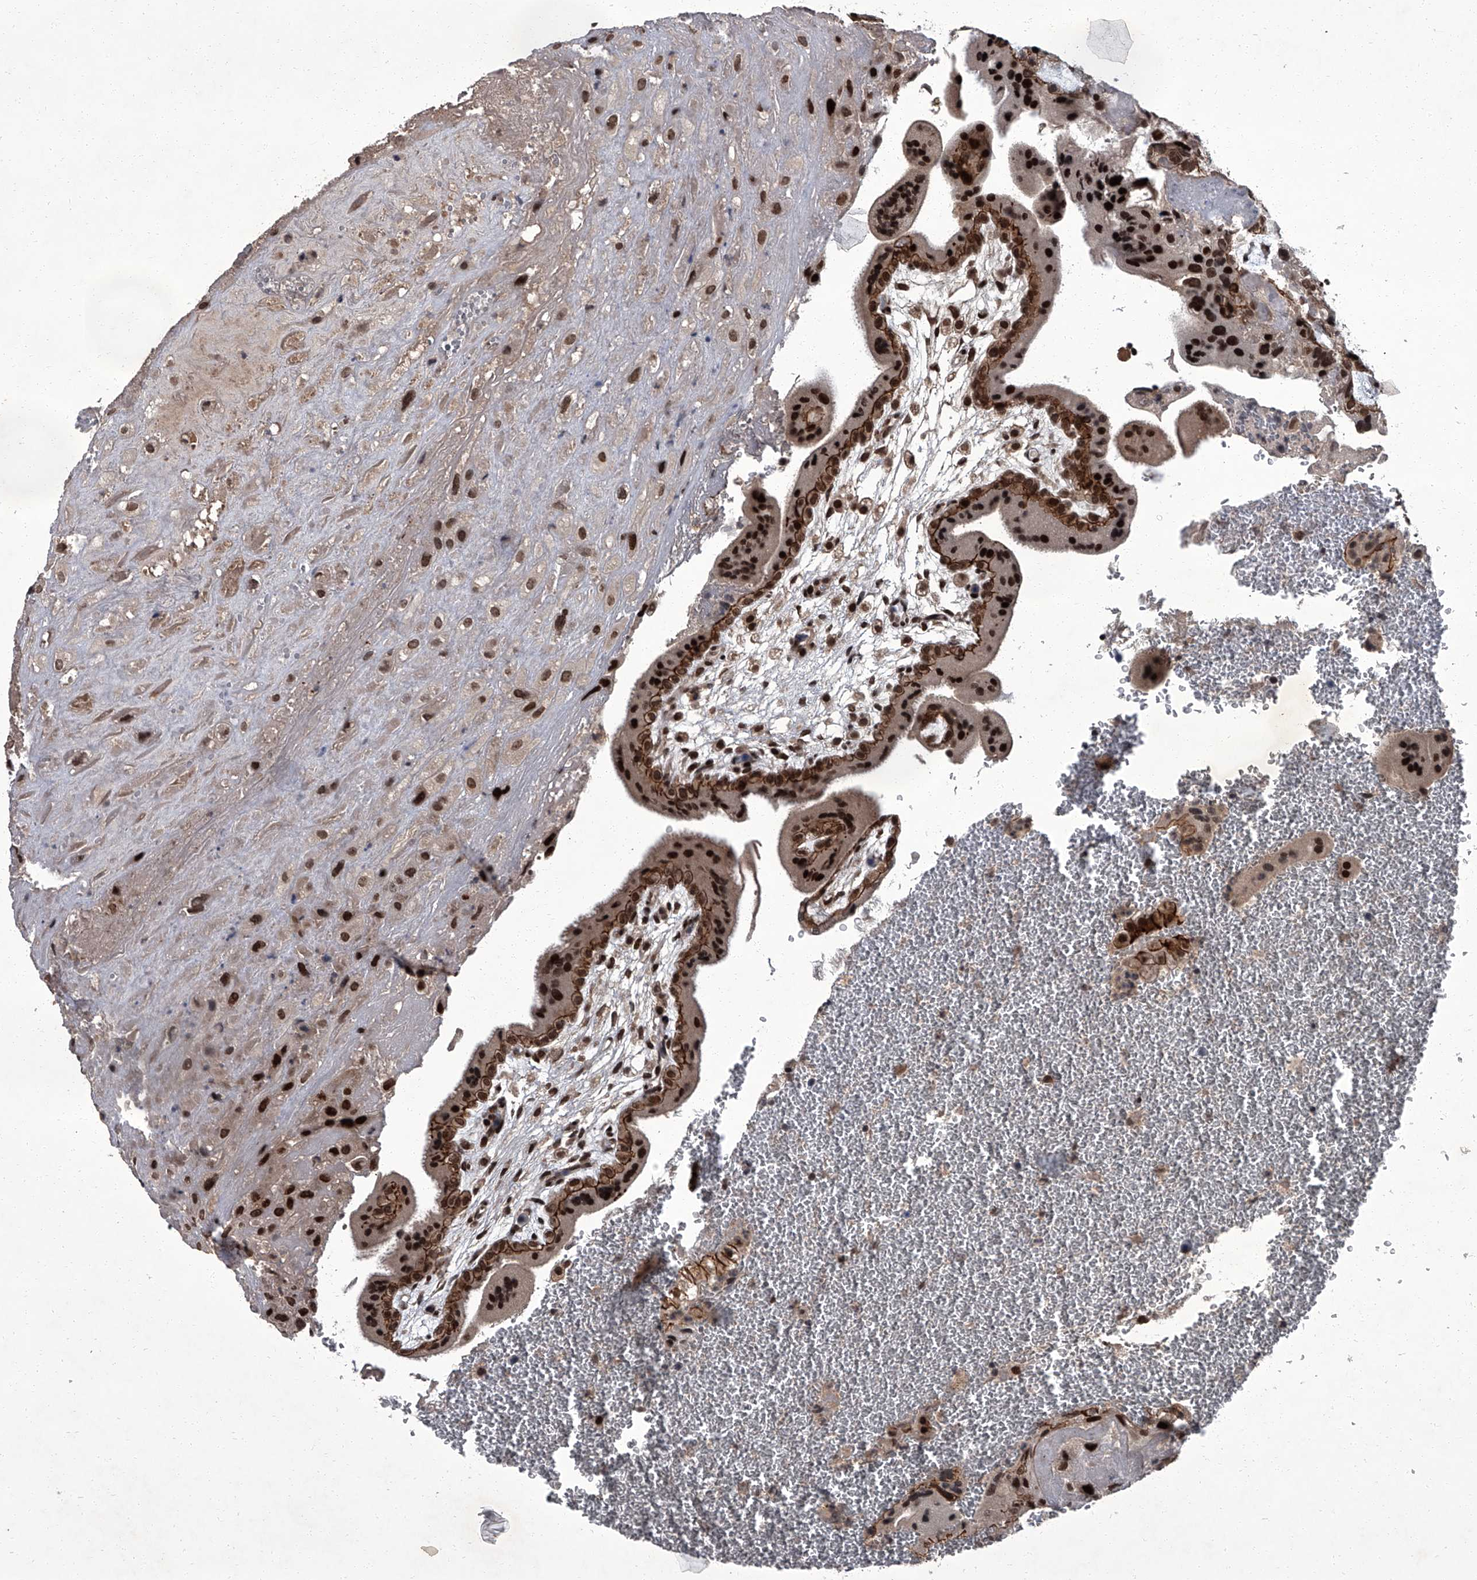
{"staining": {"intensity": "strong", "quantity": ">75%", "location": "nuclear"}, "tissue": "placenta", "cell_type": "Decidual cells", "image_type": "normal", "snomed": [{"axis": "morphology", "description": "Normal tissue, NOS"}, {"axis": "topography", "description": "Placenta"}], "caption": "IHC image of unremarkable placenta: human placenta stained using immunohistochemistry displays high levels of strong protein expression localized specifically in the nuclear of decidual cells, appearing as a nuclear brown color.", "gene": "ZNF518B", "patient": {"sex": "female", "age": 35}}